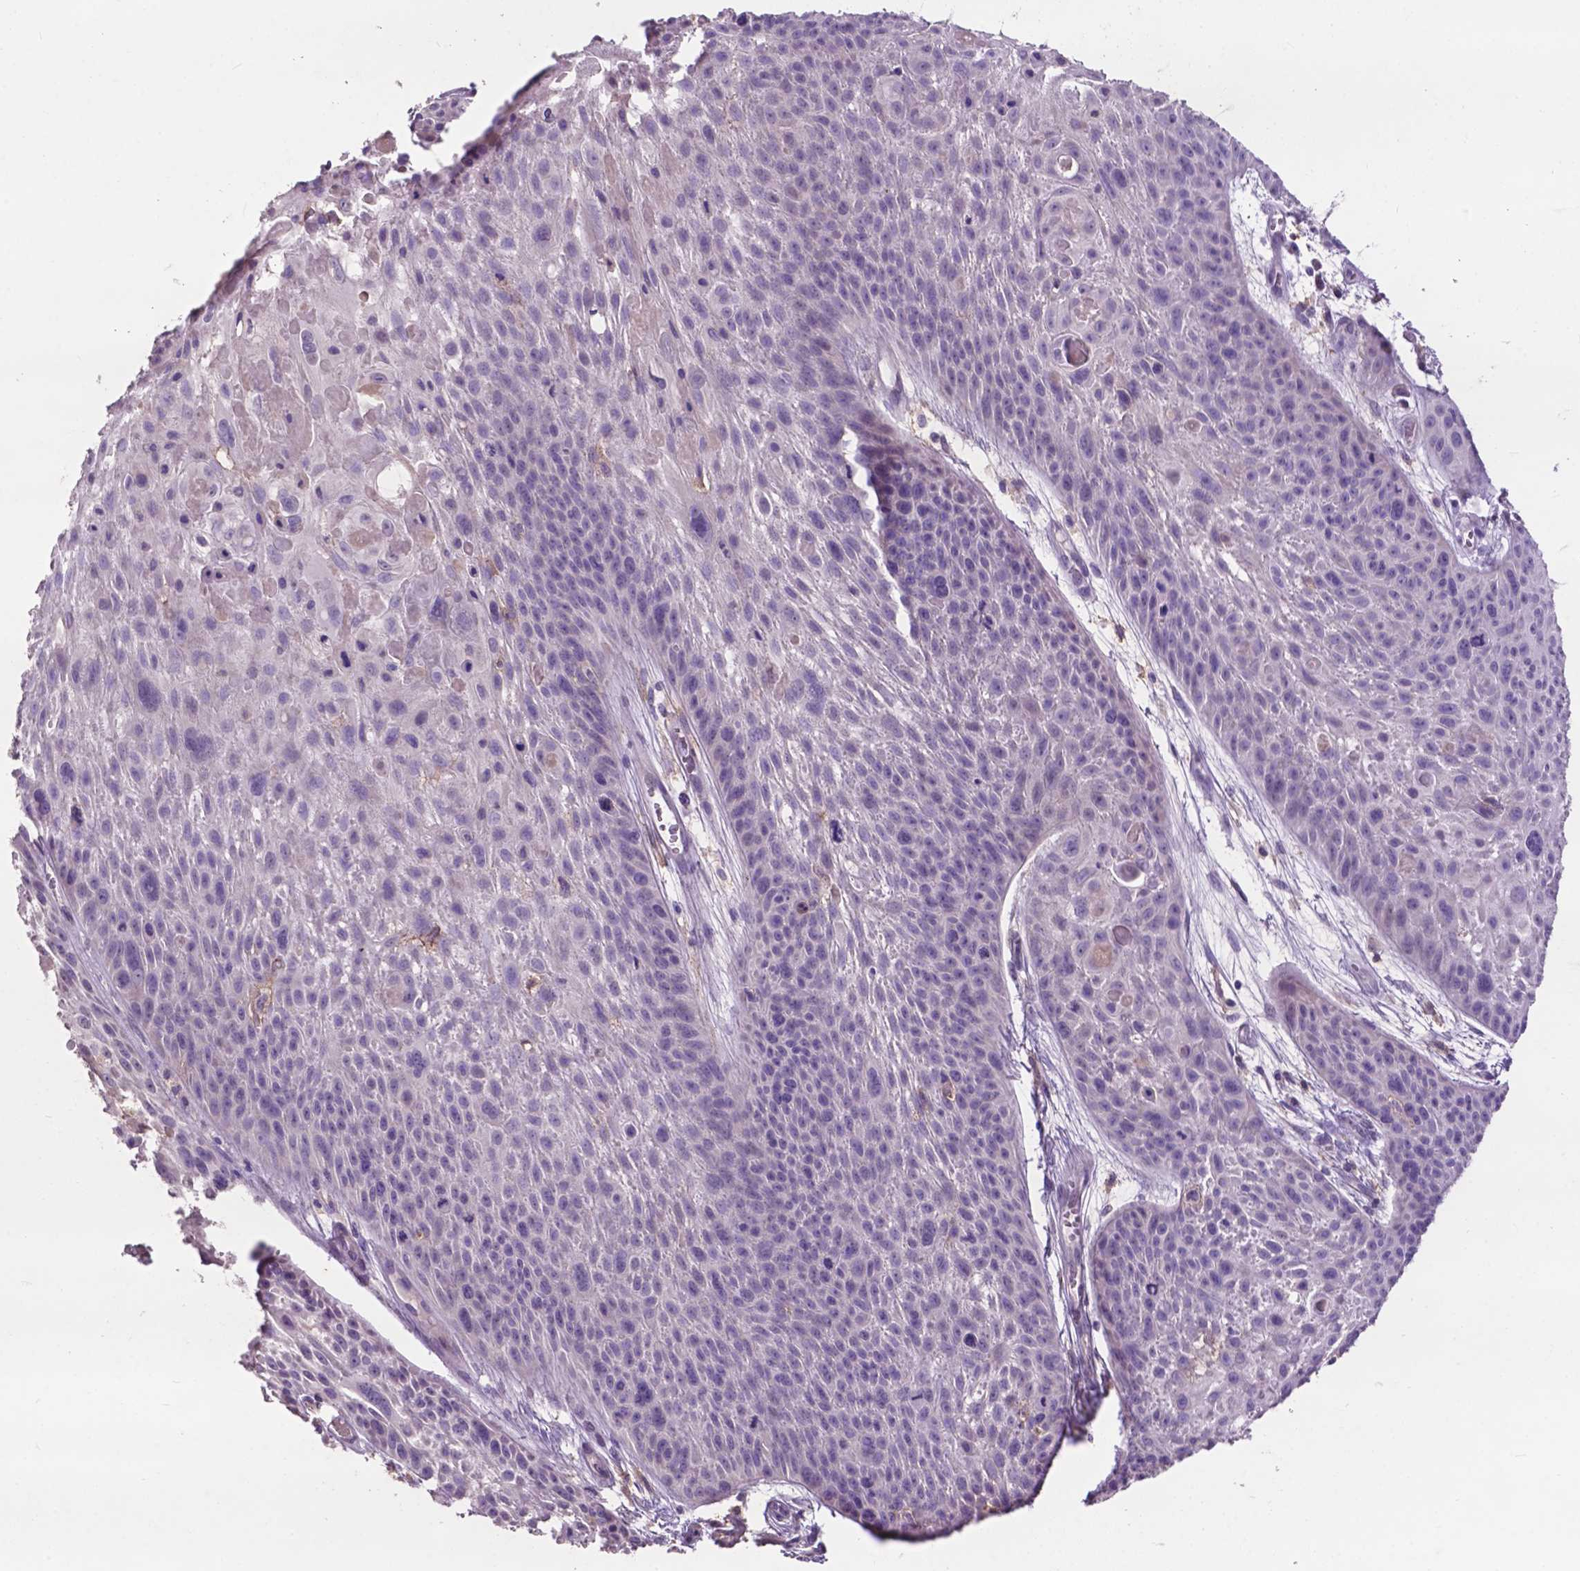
{"staining": {"intensity": "negative", "quantity": "none", "location": "none"}, "tissue": "skin cancer", "cell_type": "Tumor cells", "image_type": "cancer", "snomed": [{"axis": "morphology", "description": "Squamous cell carcinoma, NOS"}, {"axis": "topography", "description": "Skin"}, {"axis": "topography", "description": "Anal"}], "caption": "Tumor cells show no significant protein expression in skin squamous cell carcinoma.", "gene": "PLSCR1", "patient": {"sex": "female", "age": 75}}